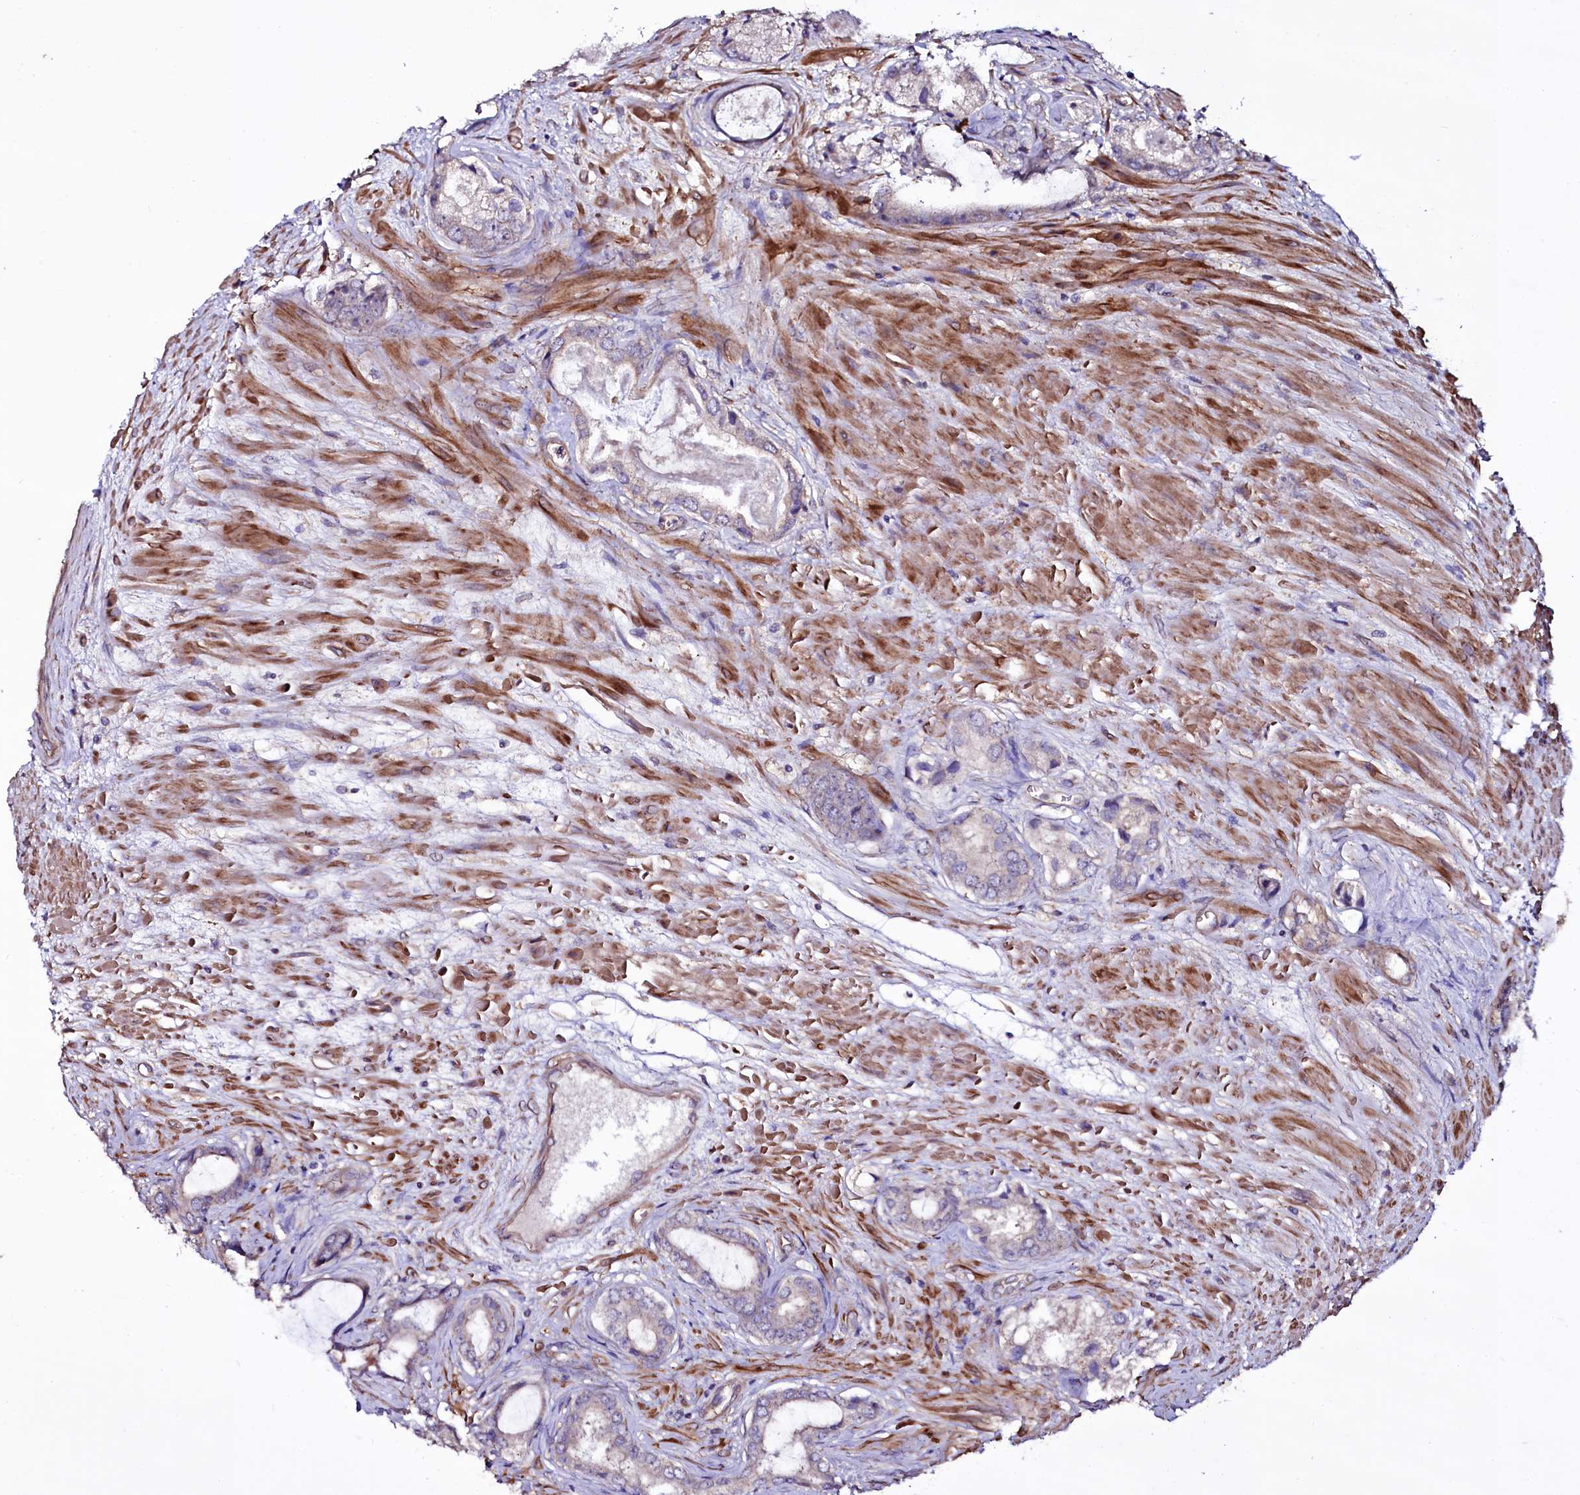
{"staining": {"intensity": "negative", "quantity": "none", "location": "none"}, "tissue": "prostate cancer", "cell_type": "Tumor cells", "image_type": "cancer", "snomed": [{"axis": "morphology", "description": "Adenocarcinoma, Low grade"}, {"axis": "topography", "description": "Prostate"}], "caption": "Micrograph shows no significant protein staining in tumor cells of prostate cancer (adenocarcinoma (low-grade)).", "gene": "WIPF3", "patient": {"sex": "male", "age": 68}}